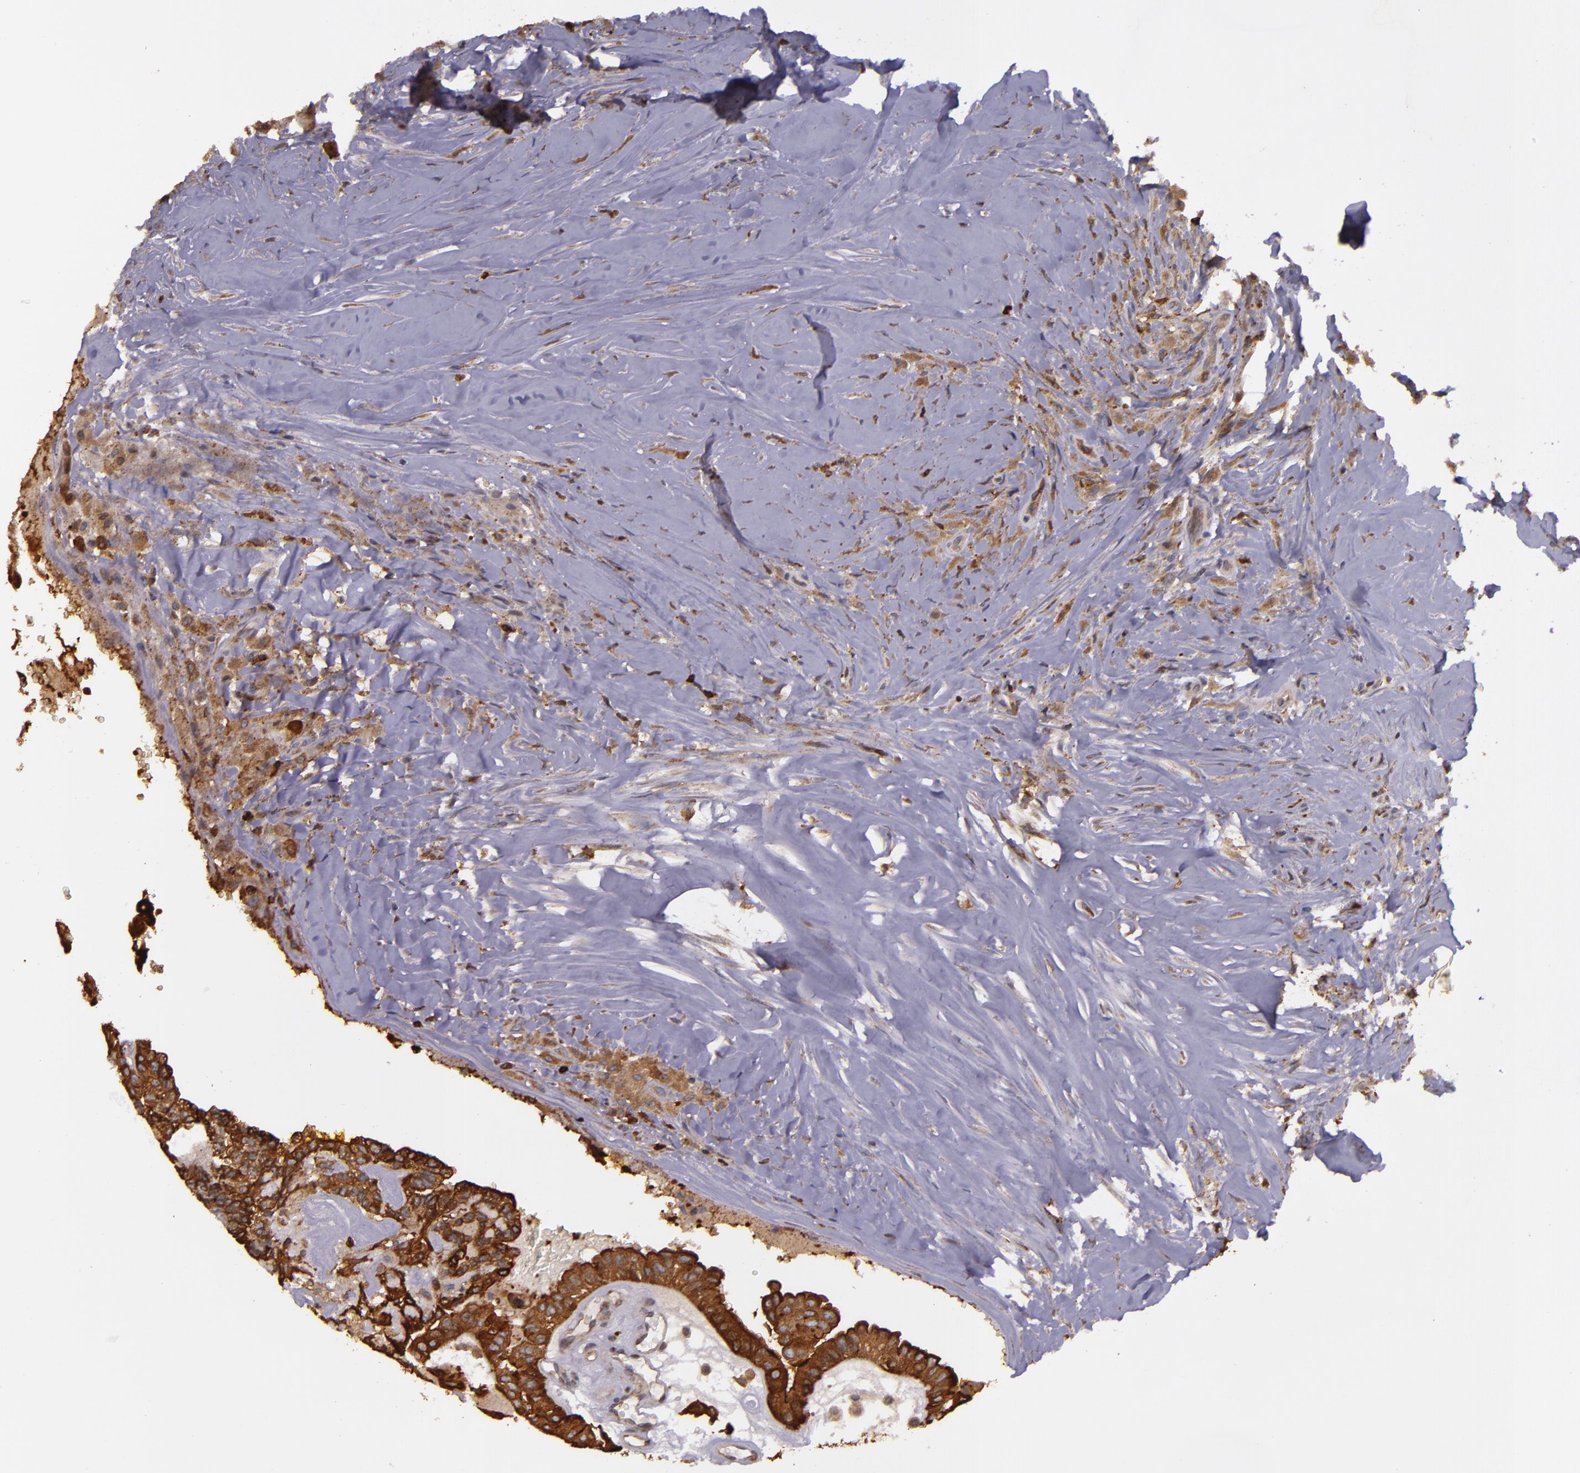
{"staining": {"intensity": "strong", "quantity": ">75%", "location": "cytoplasmic/membranous"}, "tissue": "thyroid cancer", "cell_type": "Tumor cells", "image_type": "cancer", "snomed": [{"axis": "morphology", "description": "Papillary adenocarcinoma, NOS"}, {"axis": "topography", "description": "Thyroid gland"}], "caption": "Immunohistochemistry (DAB (3,3'-diaminobenzidine)) staining of human thyroid papillary adenocarcinoma exhibits strong cytoplasmic/membranous protein positivity in approximately >75% of tumor cells. (brown staining indicates protein expression, while blue staining denotes nuclei).", "gene": "SLC9A3R1", "patient": {"sex": "male", "age": 87}}